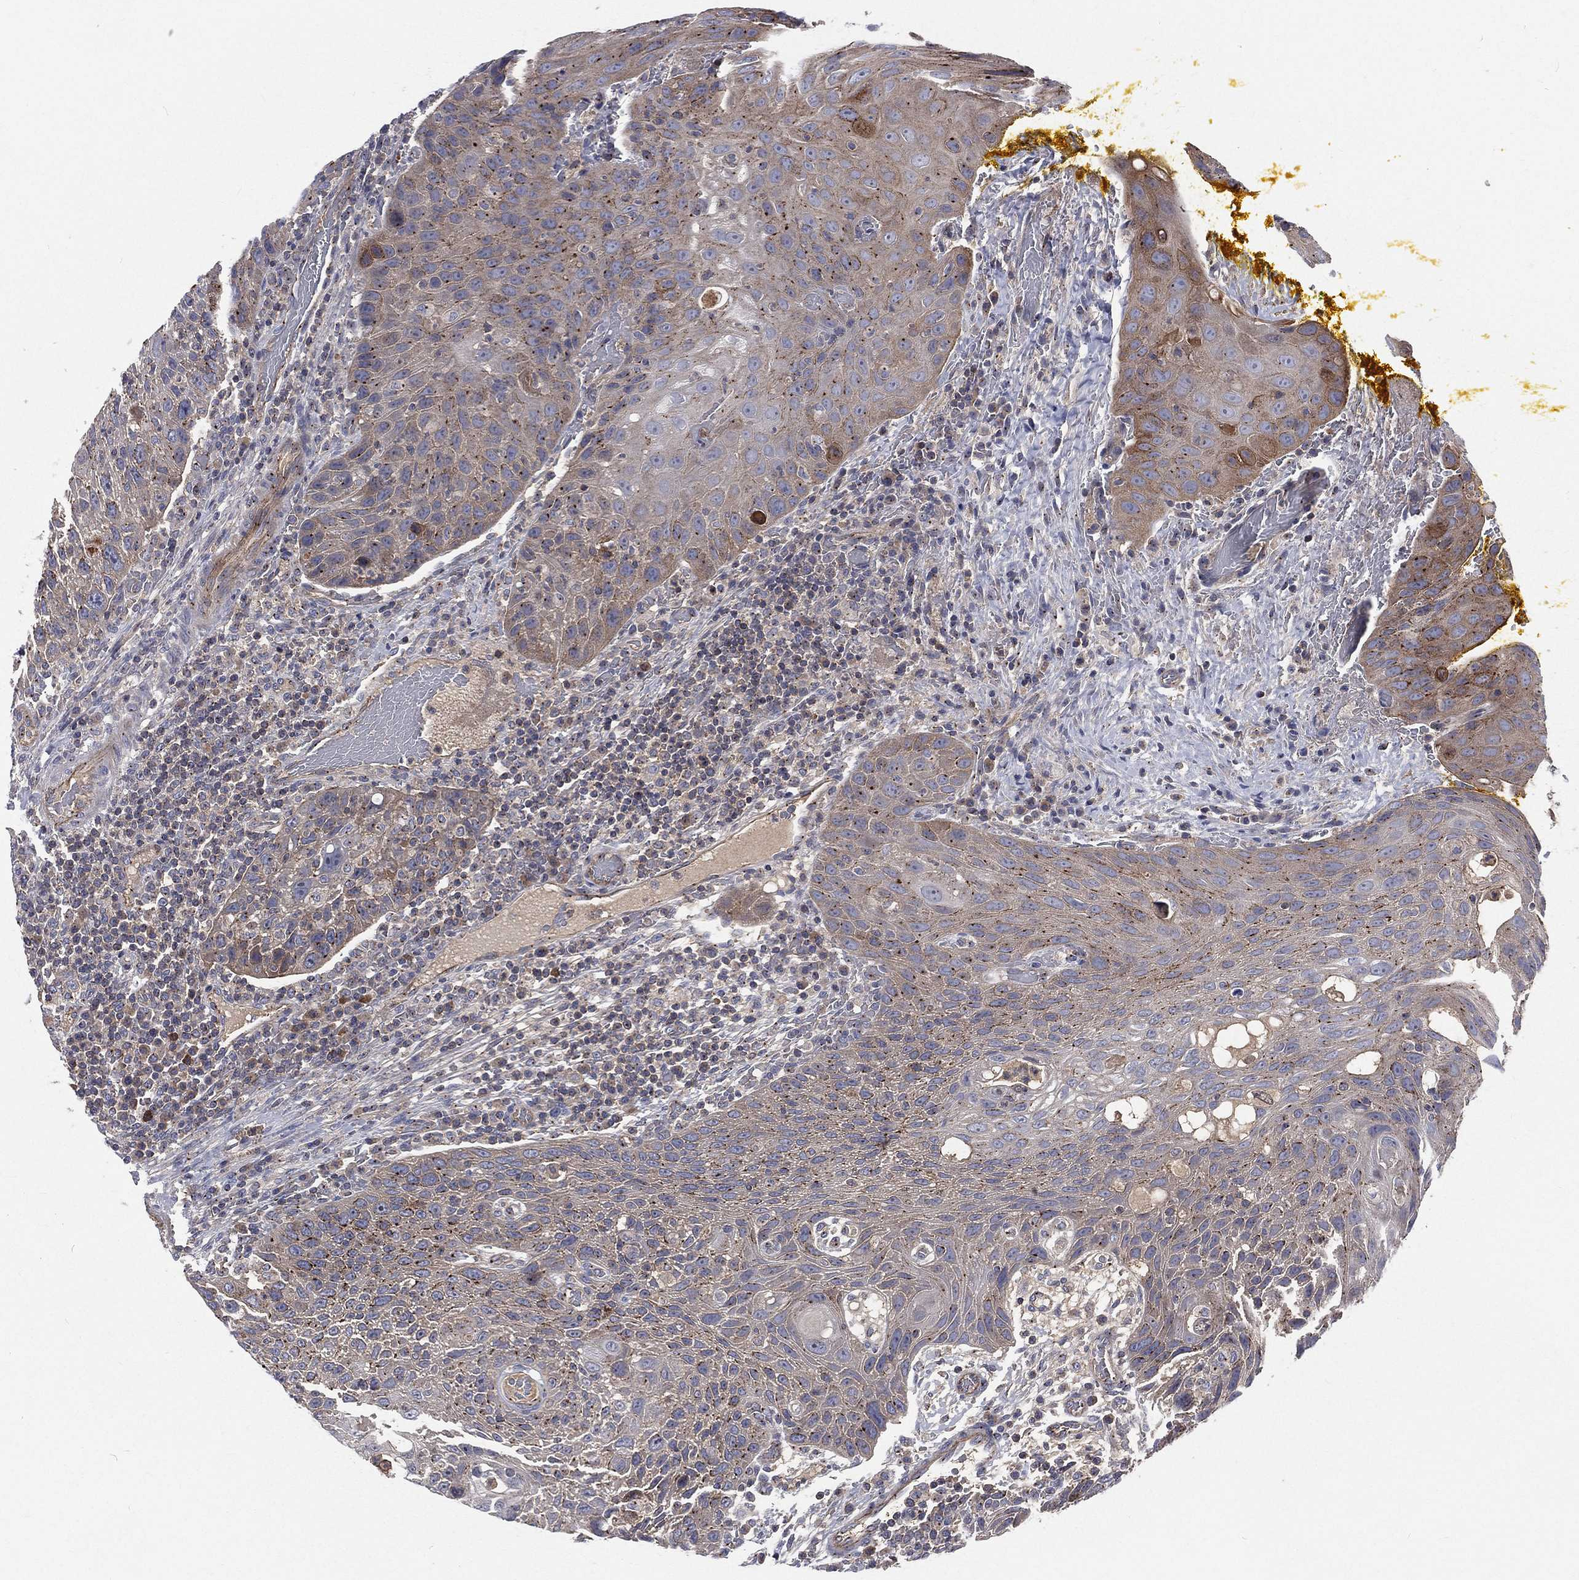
{"staining": {"intensity": "moderate", "quantity": "<25%", "location": "cytoplasmic/membranous"}, "tissue": "head and neck cancer", "cell_type": "Tumor cells", "image_type": "cancer", "snomed": [{"axis": "morphology", "description": "Squamous cell carcinoma, NOS"}, {"axis": "topography", "description": "Head-Neck"}], "caption": "Immunohistochemistry (IHC) micrograph of human head and neck squamous cell carcinoma stained for a protein (brown), which displays low levels of moderate cytoplasmic/membranous staining in about <25% of tumor cells.", "gene": "CROCC", "patient": {"sex": "male", "age": 69}}